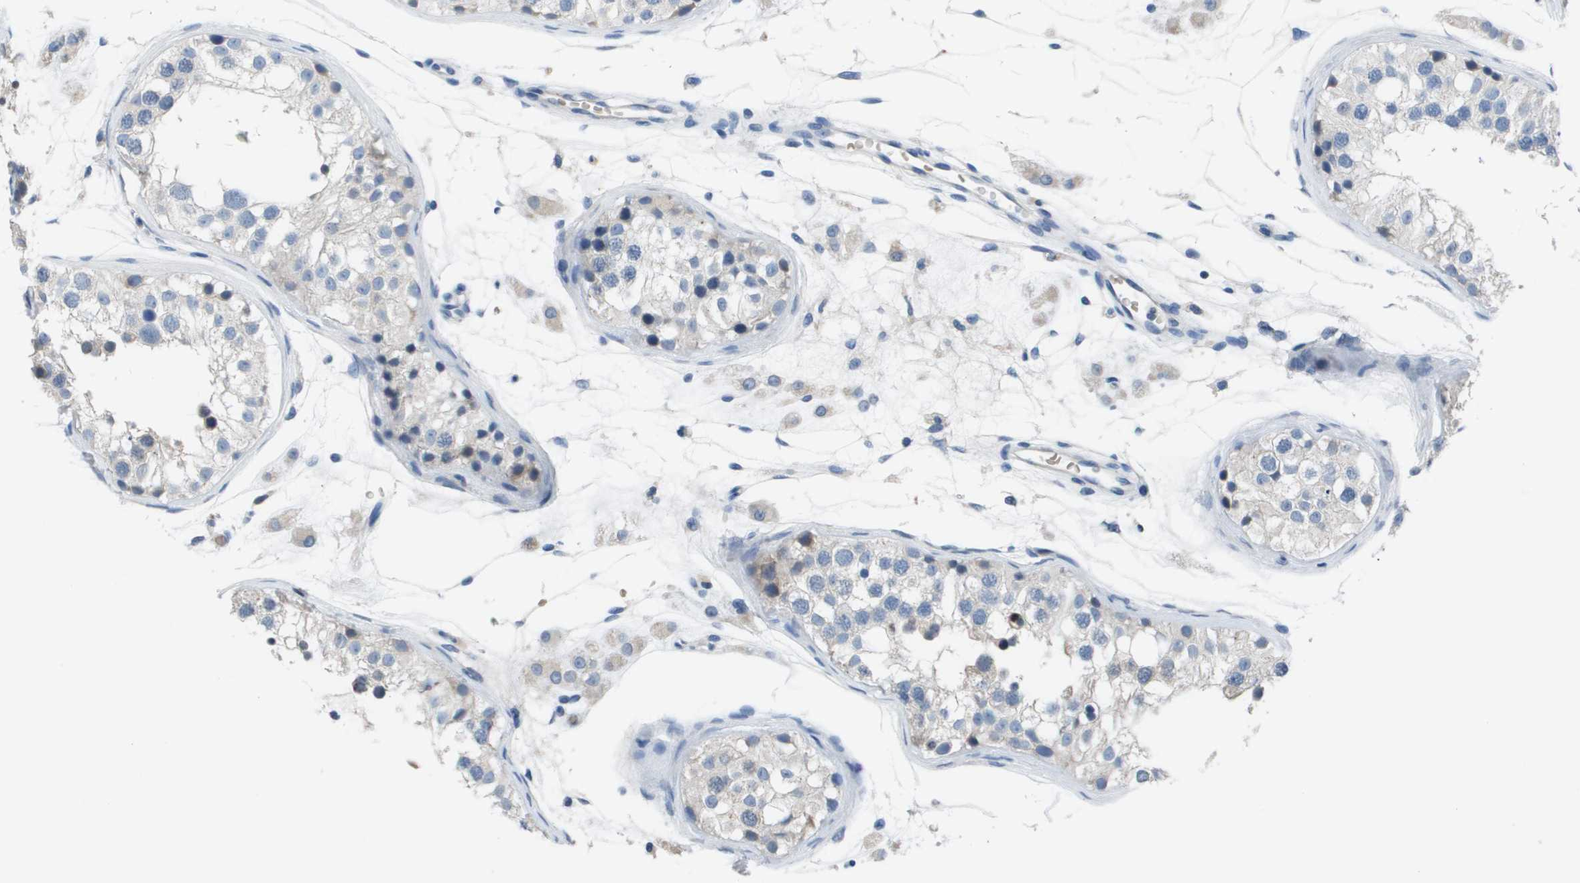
{"staining": {"intensity": "negative", "quantity": "none", "location": "none"}, "tissue": "testis", "cell_type": "Cells in seminiferous ducts", "image_type": "normal", "snomed": [{"axis": "morphology", "description": "Normal tissue, NOS"}, {"axis": "morphology", "description": "Adenocarcinoma, metastatic, NOS"}, {"axis": "topography", "description": "Testis"}], "caption": "High power microscopy photomicrograph of an immunohistochemistry photomicrograph of normal testis, revealing no significant staining in cells in seminiferous ducts.", "gene": "NCS1", "patient": {"sex": "male", "age": 26}}